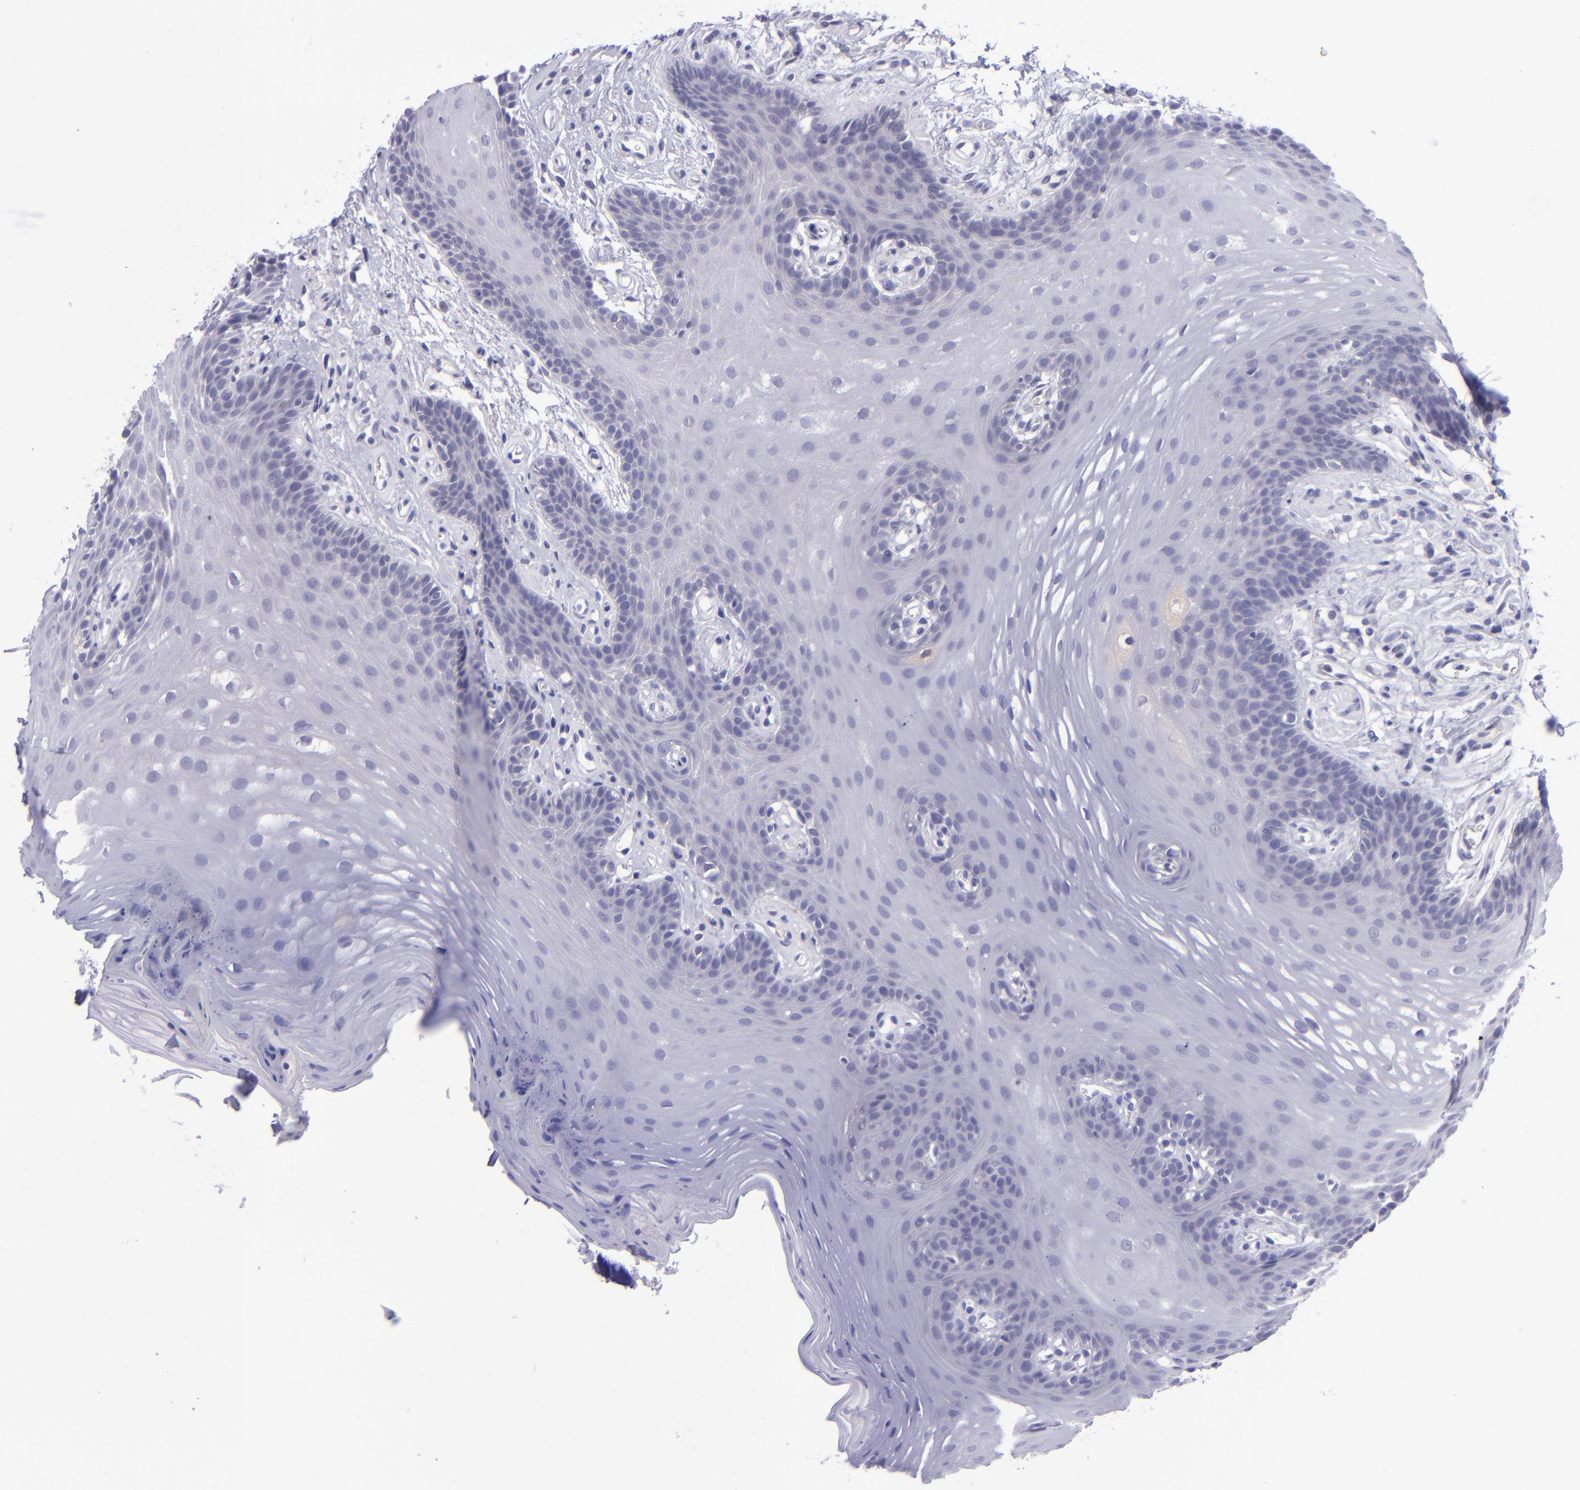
{"staining": {"intensity": "negative", "quantity": "none", "location": "none"}, "tissue": "oral mucosa", "cell_type": "Squamous epithelial cells", "image_type": "normal", "snomed": [{"axis": "morphology", "description": "Normal tissue, NOS"}, {"axis": "topography", "description": "Oral tissue"}], "caption": "This micrograph is of normal oral mucosa stained with immunohistochemistry to label a protein in brown with the nuclei are counter-stained blue. There is no expression in squamous epithelial cells.", "gene": "POU2F2", "patient": {"sex": "male", "age": 62}}